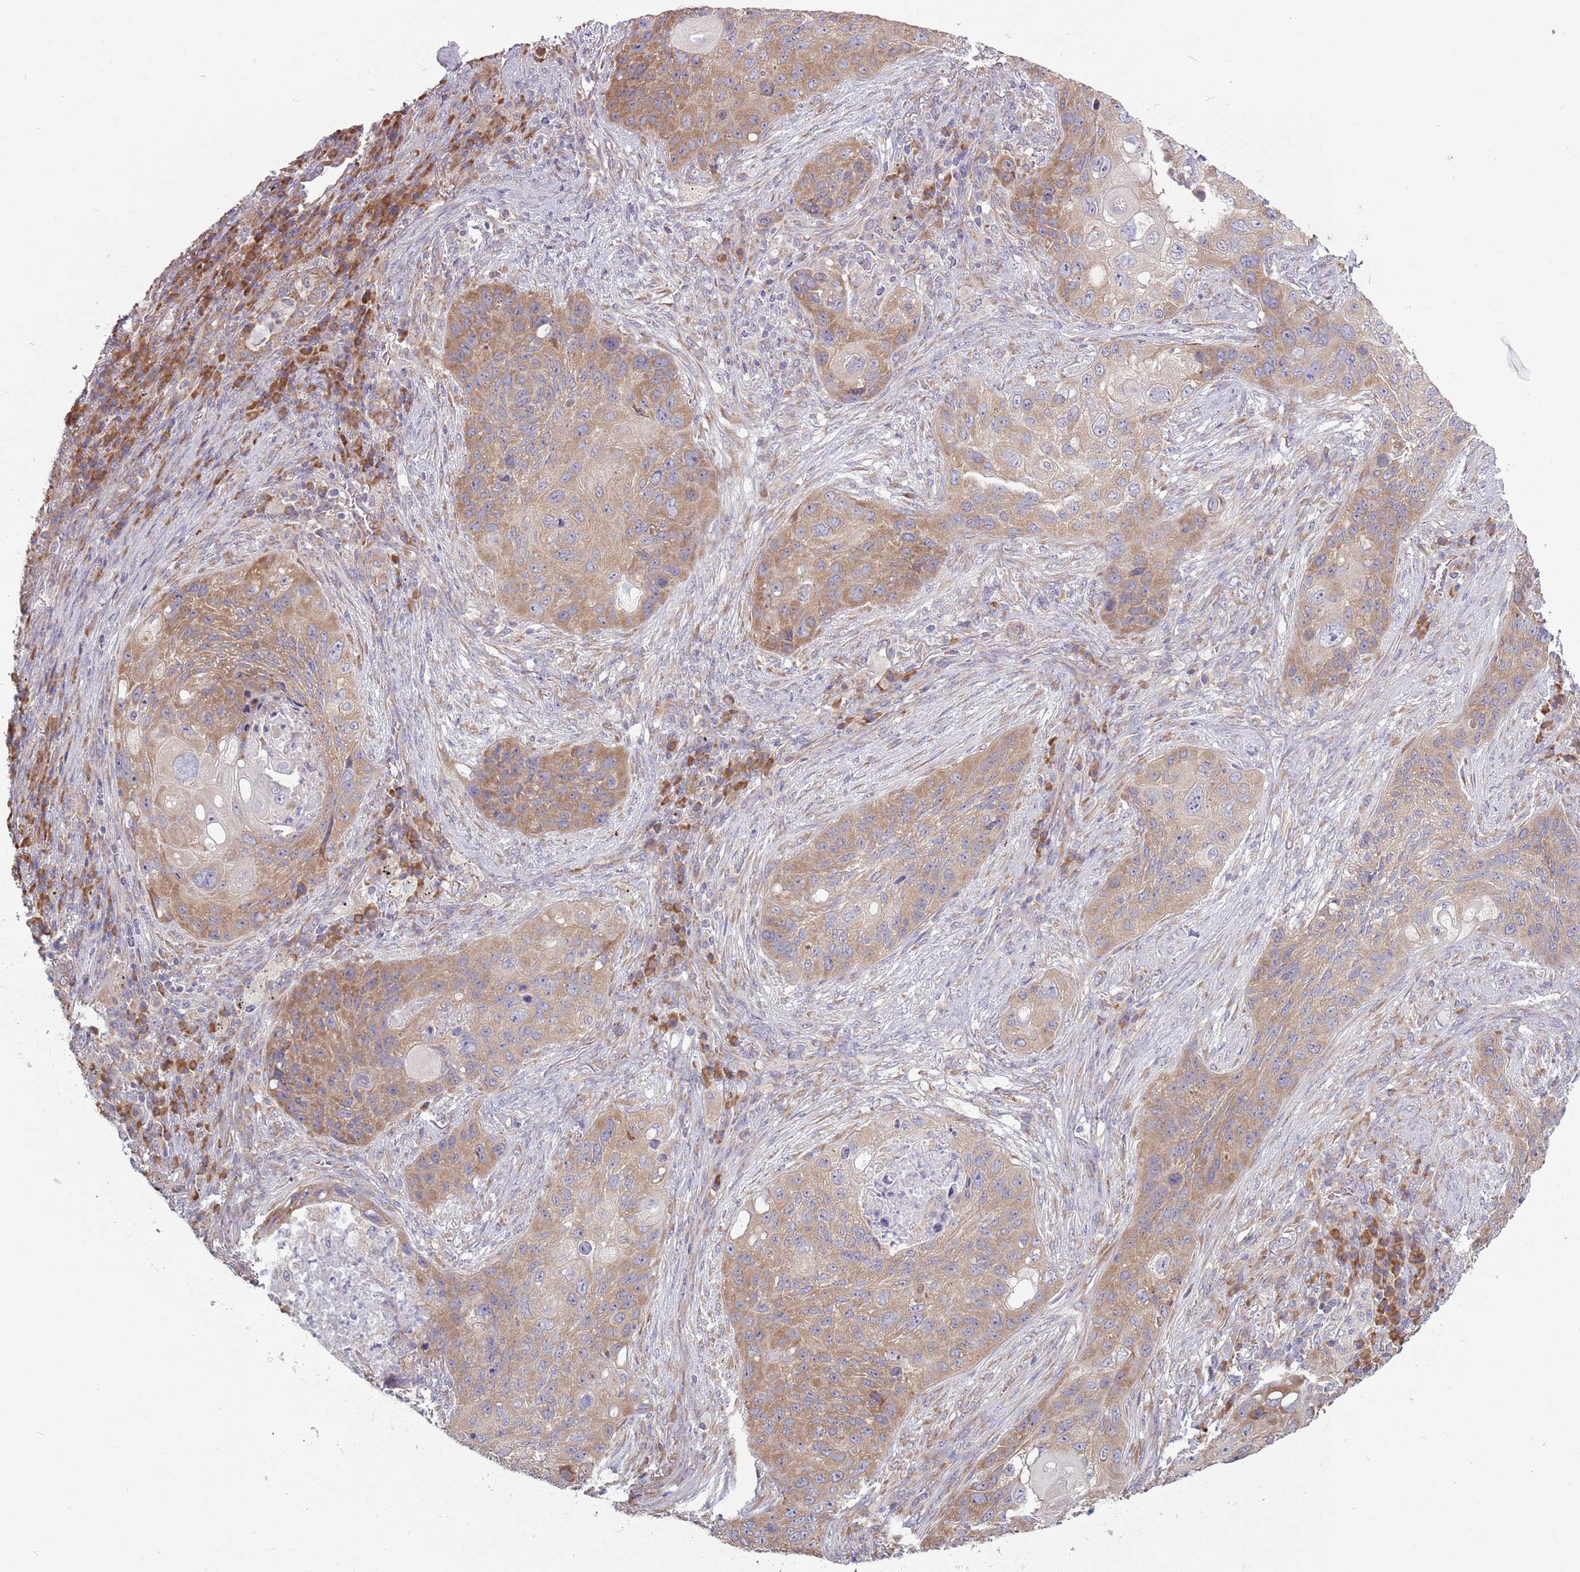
{"staining": {"intensity": "moderate", "quantity": ">75%", "location": "cytoplasmic/membranous"}, "tissue": "lung cancer", "cell_type": "Tumor cells", "image_type": "cancer", "snomed": [{"axis": "morphology", "description": "Squamous cell carcinoma, NOS"}, {"axis": "topography", "description": "Lung"}], "caption": "Protein analysis of lung cancer (squamous cell carcinoma) tissue demonstrates moderate cytoplasmic/membranous expression in approximately >75% of tumor cells. The staining was performed using DAB to visualize the protein expression in brown, while the nuclei were stained in blue with hematoxylin (Magnification: 20x).", "gene": "RPL17-C18orf32", "patient": {"sex": "female", "age": 63}}